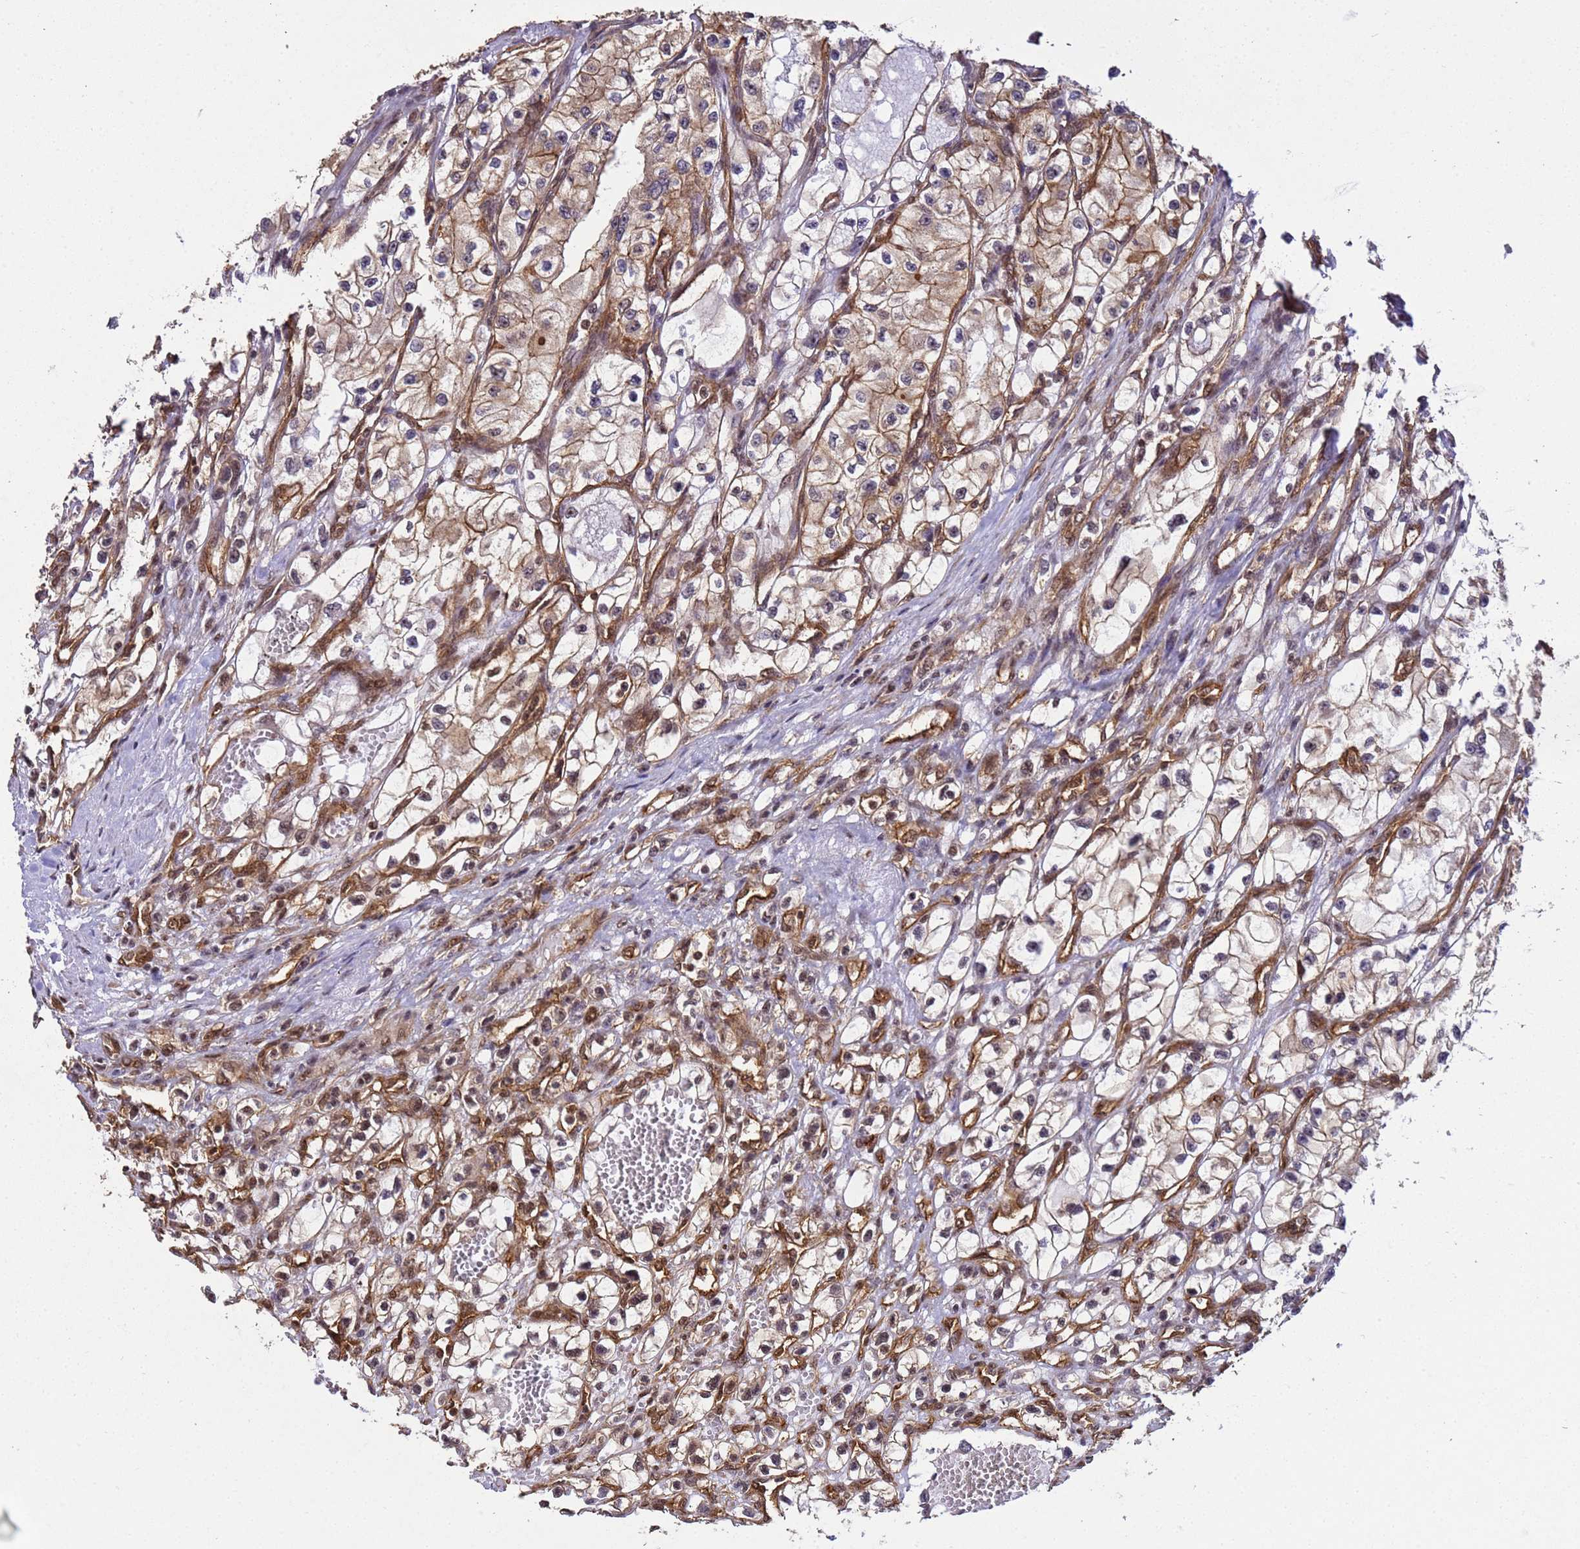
{"staining": {"intensity": "moderate", "quantity": "25%-75%", "location": "cytoplasmic/membranous,nuclear"}, "tissue": "renal cancer", "cell_type": "Tumor cells", "image_type": "cancer", "snomed": [{"axis": "morphology", "description": "Adenocarcinoma, NOS"}, {"axis": "topography", "description": "Kidney"}], "caption": "Immunohistochemical staining of renal adenocarcinoma exhibits moderate cytoplasmic/membranous and nuclear protein expression in about 25%-75% of tumor cells.", "gene": "SYF2", "patient": {"sex": "female", "age": 57}}